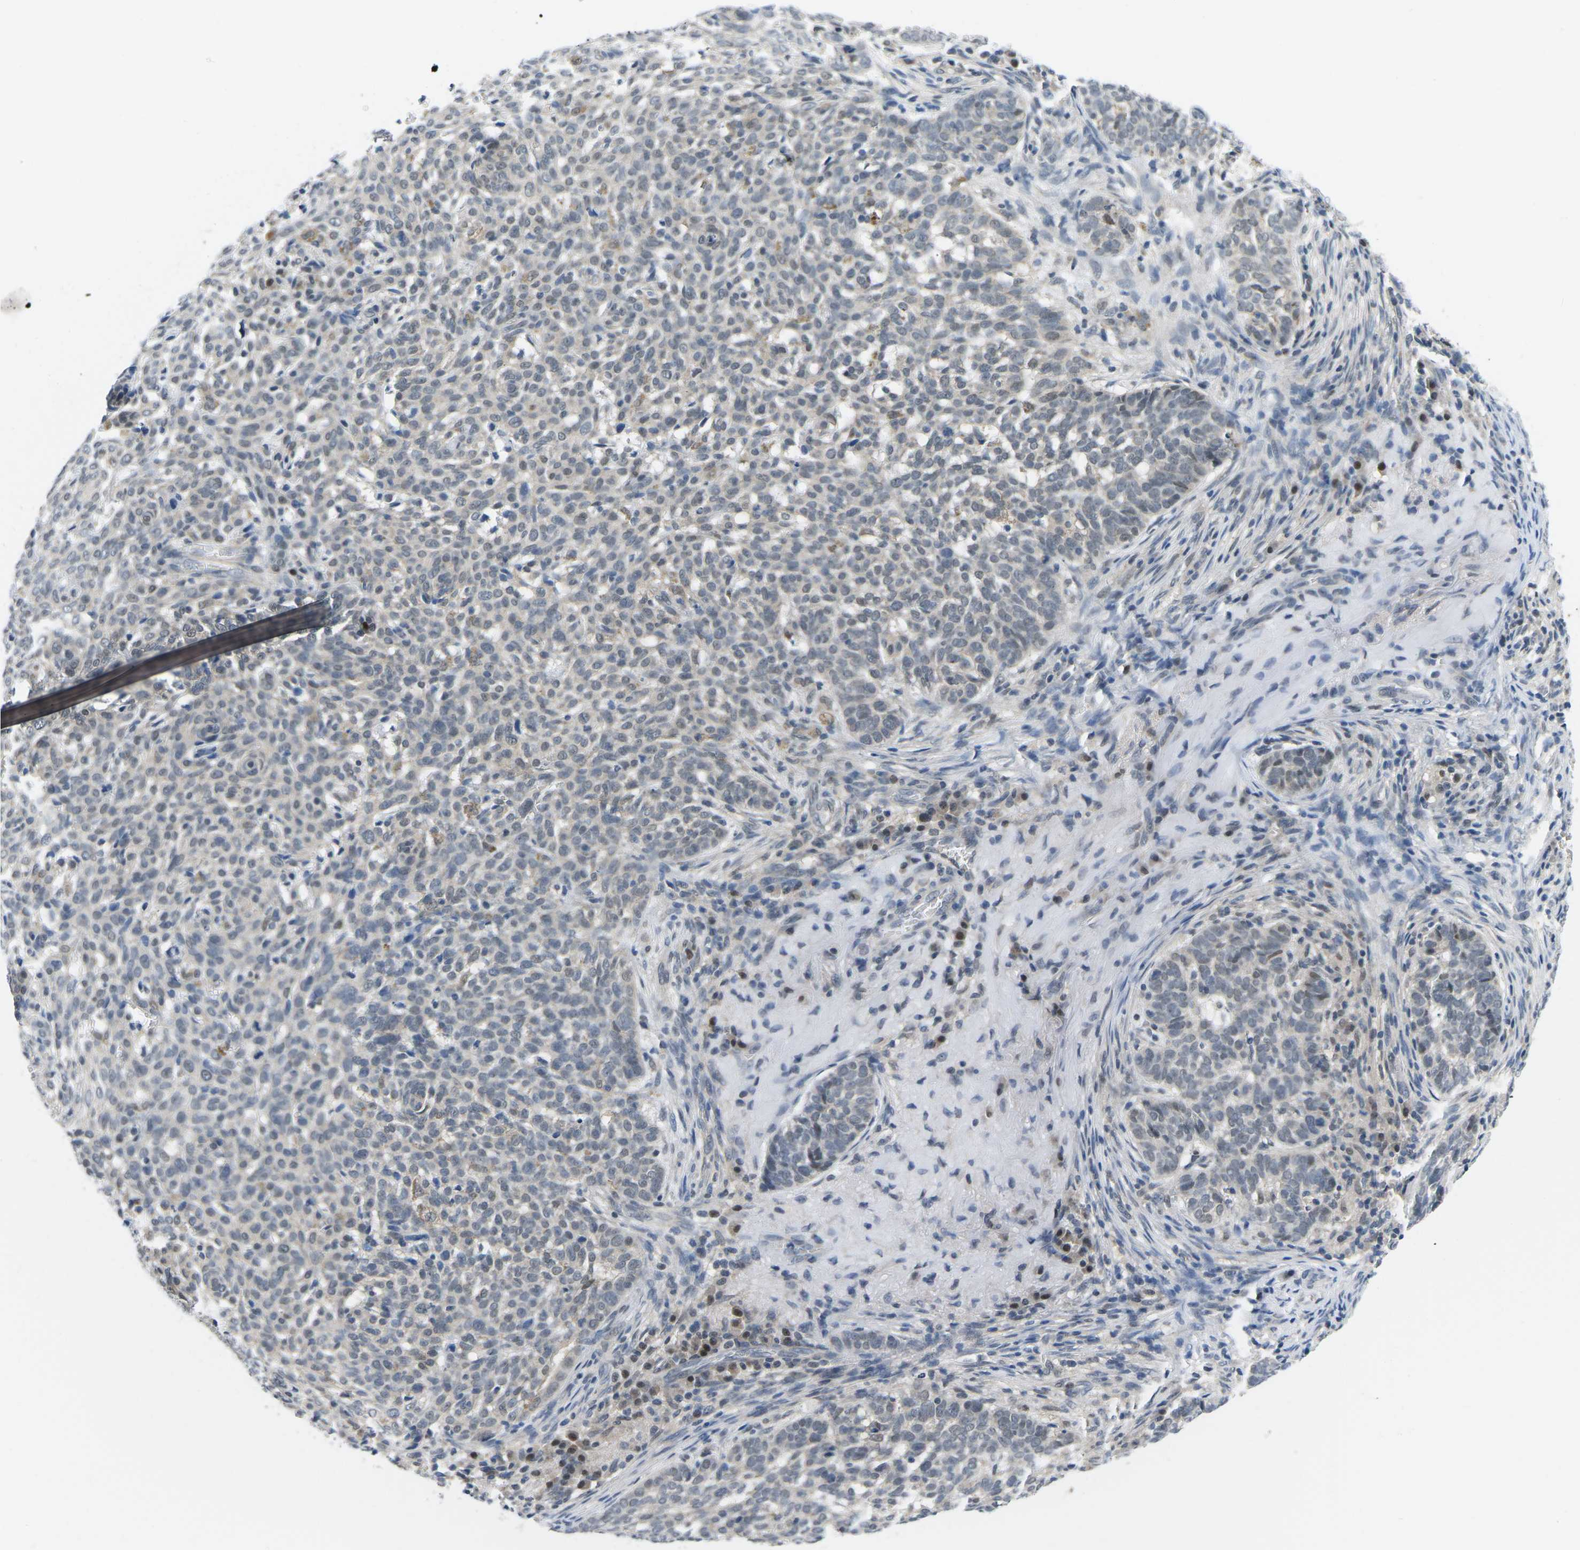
{"staining": {"intensity": "weak", "quantity": "<25%", "location": "nuclear"}, "tissue": "skin cancer", "cell_type": "Tumor cells", "image_type": "cancer", "snomed": [{"axis": "morphology", "description": "Basal cell carcinoma"}, {"axis": "topography", "description": "Skin"}], "caption": "A photomicrograph of basal cell carcinoma (skin) stained for a protein exhibits no brown staining in tumor cells.", "gene": "UBA7", "patient": {"sex": "male", "age": 85}}